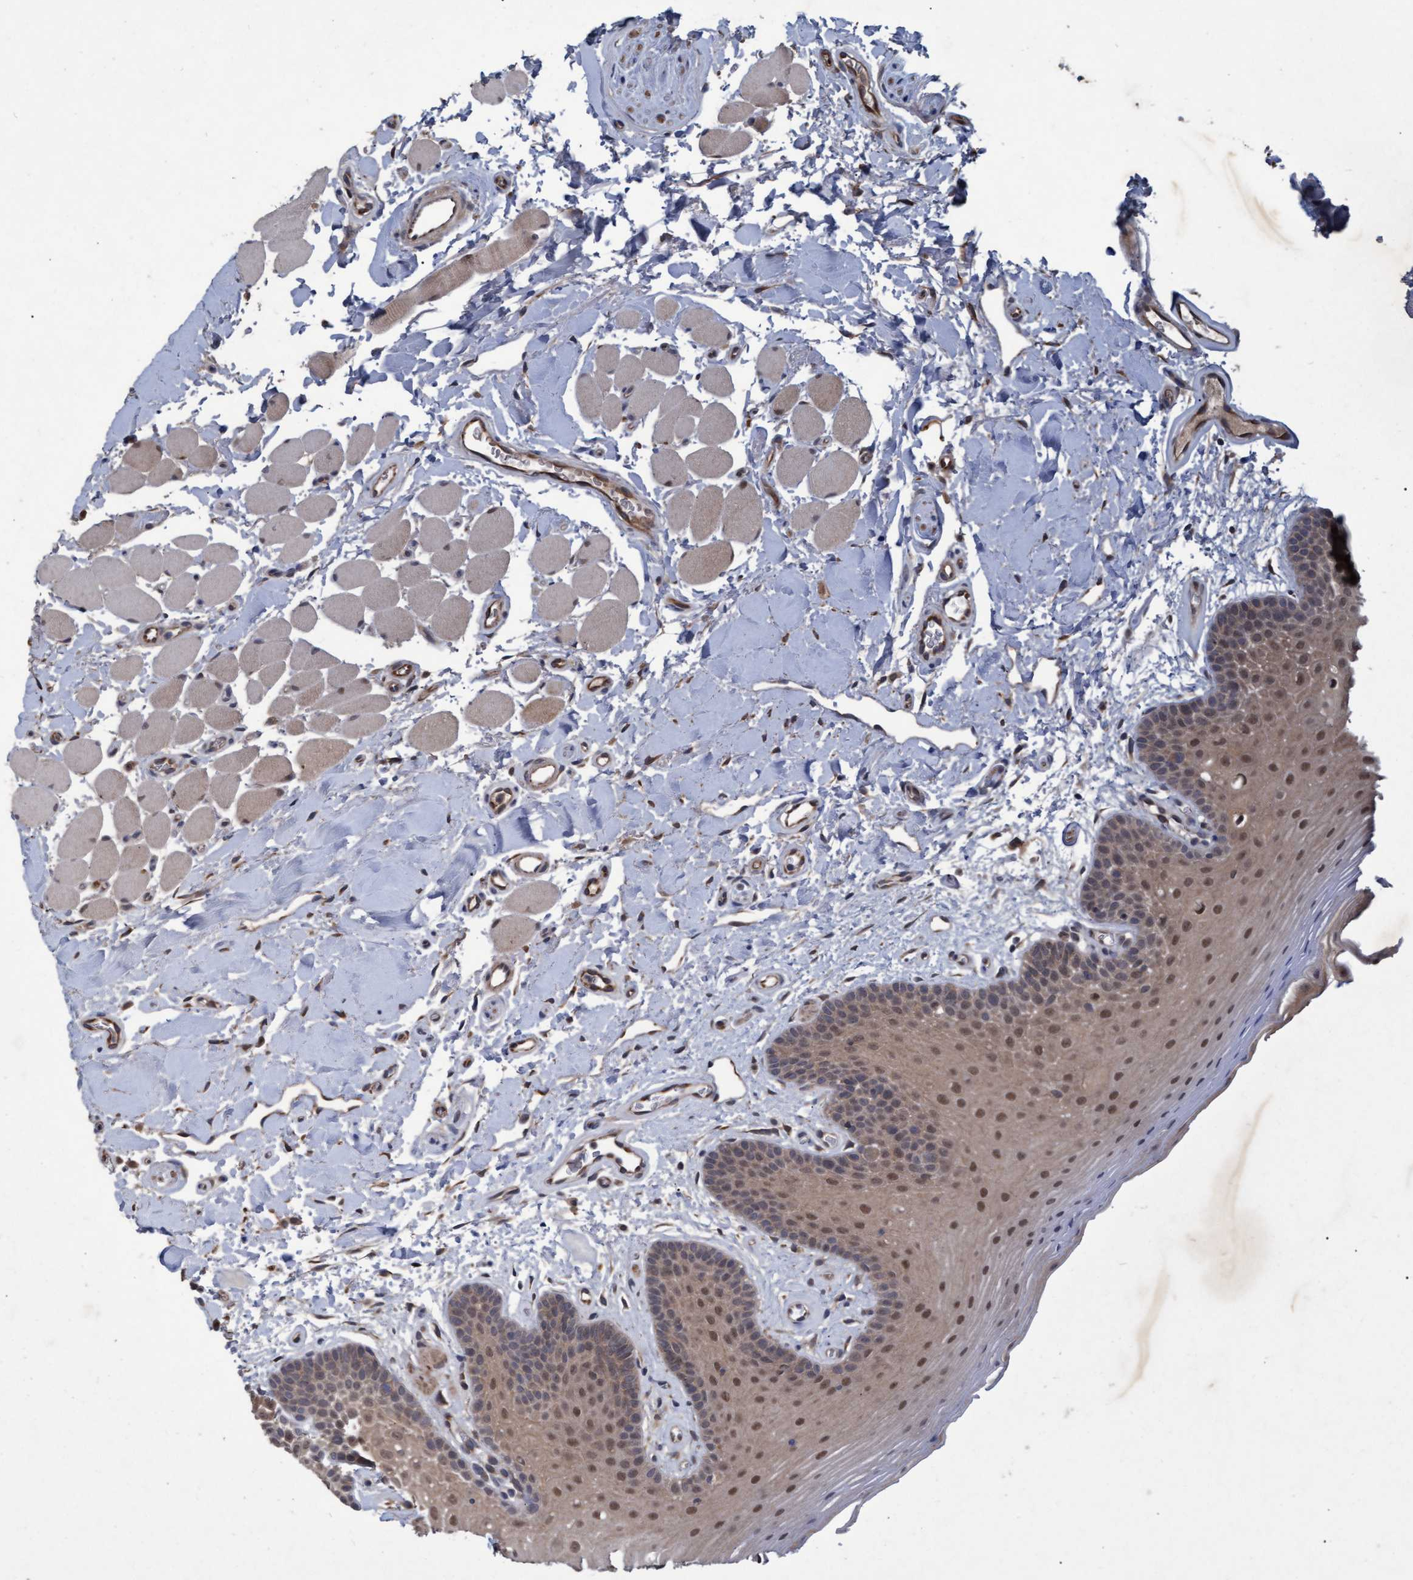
{"staining": {"intensity": "strong", "quantity": "25%-75%", "location": "cytoplasmic/membranous,nuclear"}, "tissue": "oral mucosa", "cell_type": "Squamous epithelial cells", "image_type": "normal", "snomed": [{"axis": "morphology", "description": "Normal tissue, NOS"}, {"axis": "topography", "description": "Oral tissue"}], "caption": "An immunohistochemistry (IHC) histopathology image of normal tissue is shown. Protein staining in brown highlights strong cytoplasmic/membranous,nuclear positivity in oral mucosa within squamous epithelial cells. (brown staining indicates protein expression, while blue staining denotes nuclei).", "gene": "PSMB6", "patient": {"sex": "male", "age": 62}}